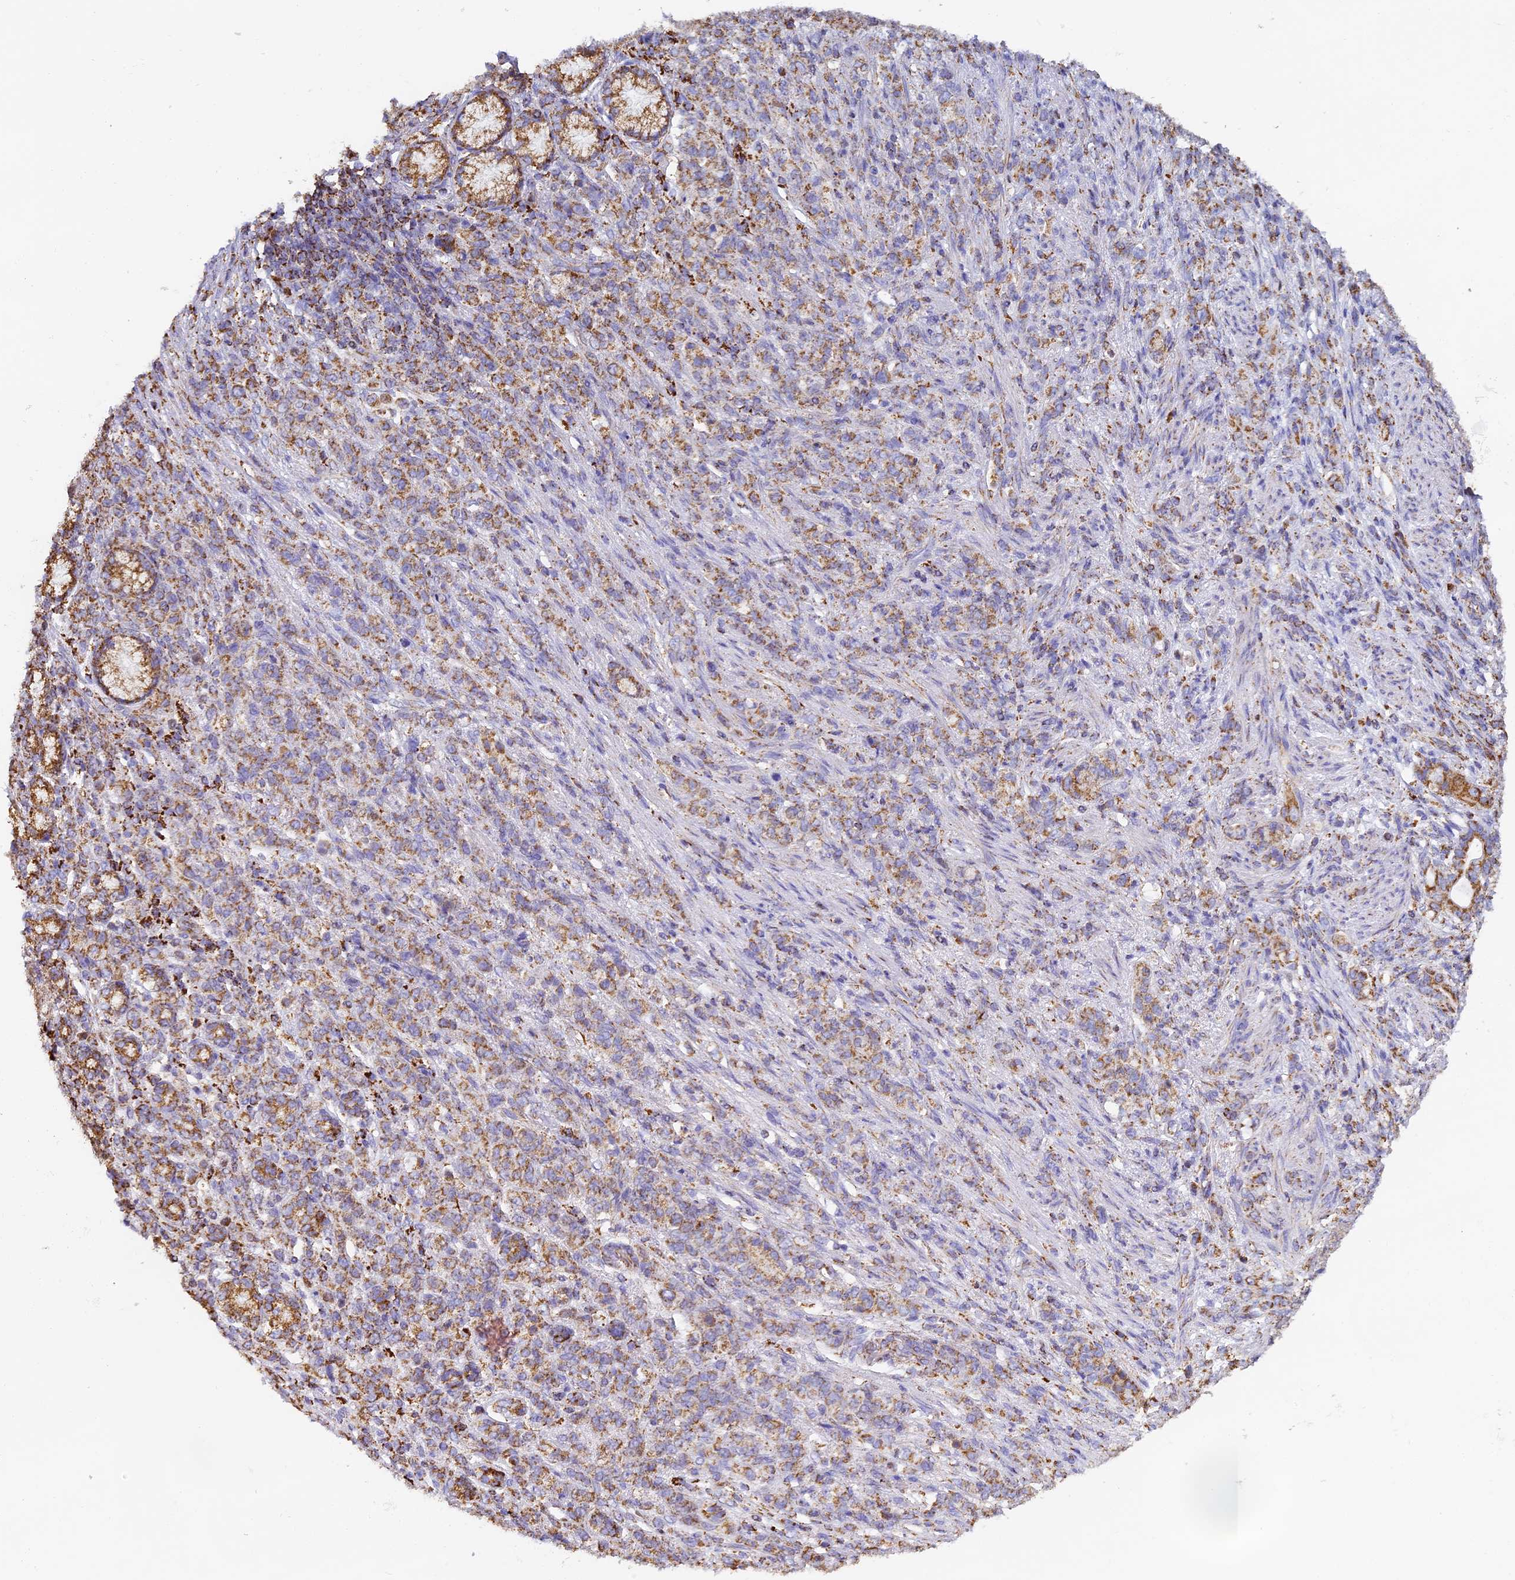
{"staining": {"intensity": "moderate", "quantity": ">75%", "location": "cytoplasmic/membranous"}, "tissue": "stomach cancer", "cell_type": "Tumor cells", "image_type": "cancer", "snomed": [{"axis": "morphology", "description": "Adenocarcinoma, NOS"}, {"axis": "topography", "description": "Stomach"}], "caption": "Stomach adenocarcinoma tissue demonstrates moderate cytoplasmic/membranous expression in approximately >75% of tumor cells", "gene": "STK17A", "patient": {"sex": "female", "age": 79}}